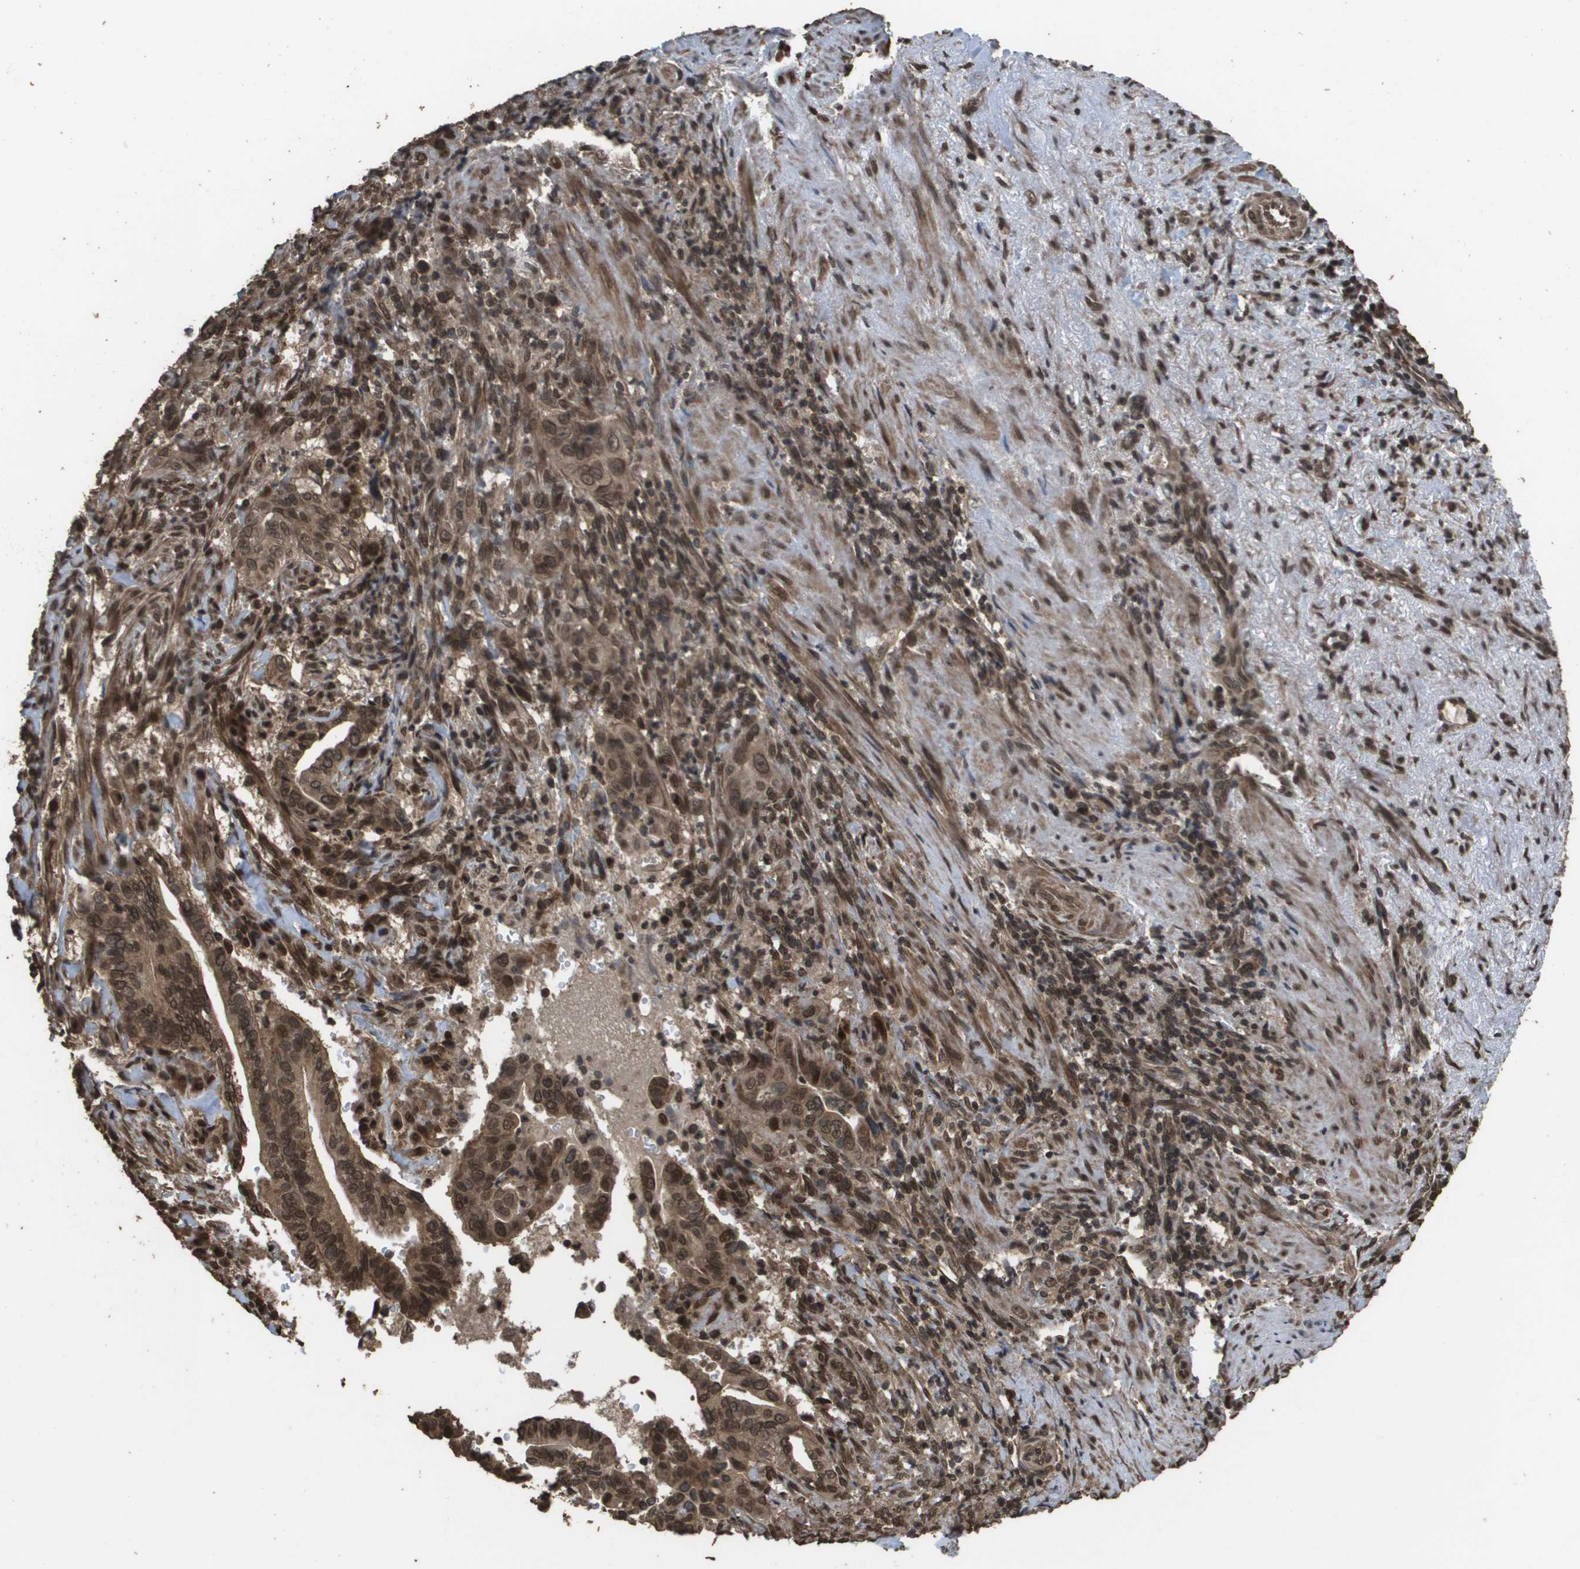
{"staining": {"intensity": "moderate", "quantity": ">75%", "location": "cytoplasmic/membranous,nuclear"}, "tissue": "liver cancer", "cell_type": "Tumor cells", "image_type": "cancer", "snomed": [{"axis": "morphology", "description": "Cholangiocarcinoma"}, {"axis": "topography", "description": "Liver"}], "caption": "Immunohistochemical staining of liver cholangiocarcinoma reveals moderate cytoplasmic/membranous and nuclear protein positivity in approximately >75% of tumor cells.", "gene": "AXIN2", "patient": {"sex": "female", "age": 67}}